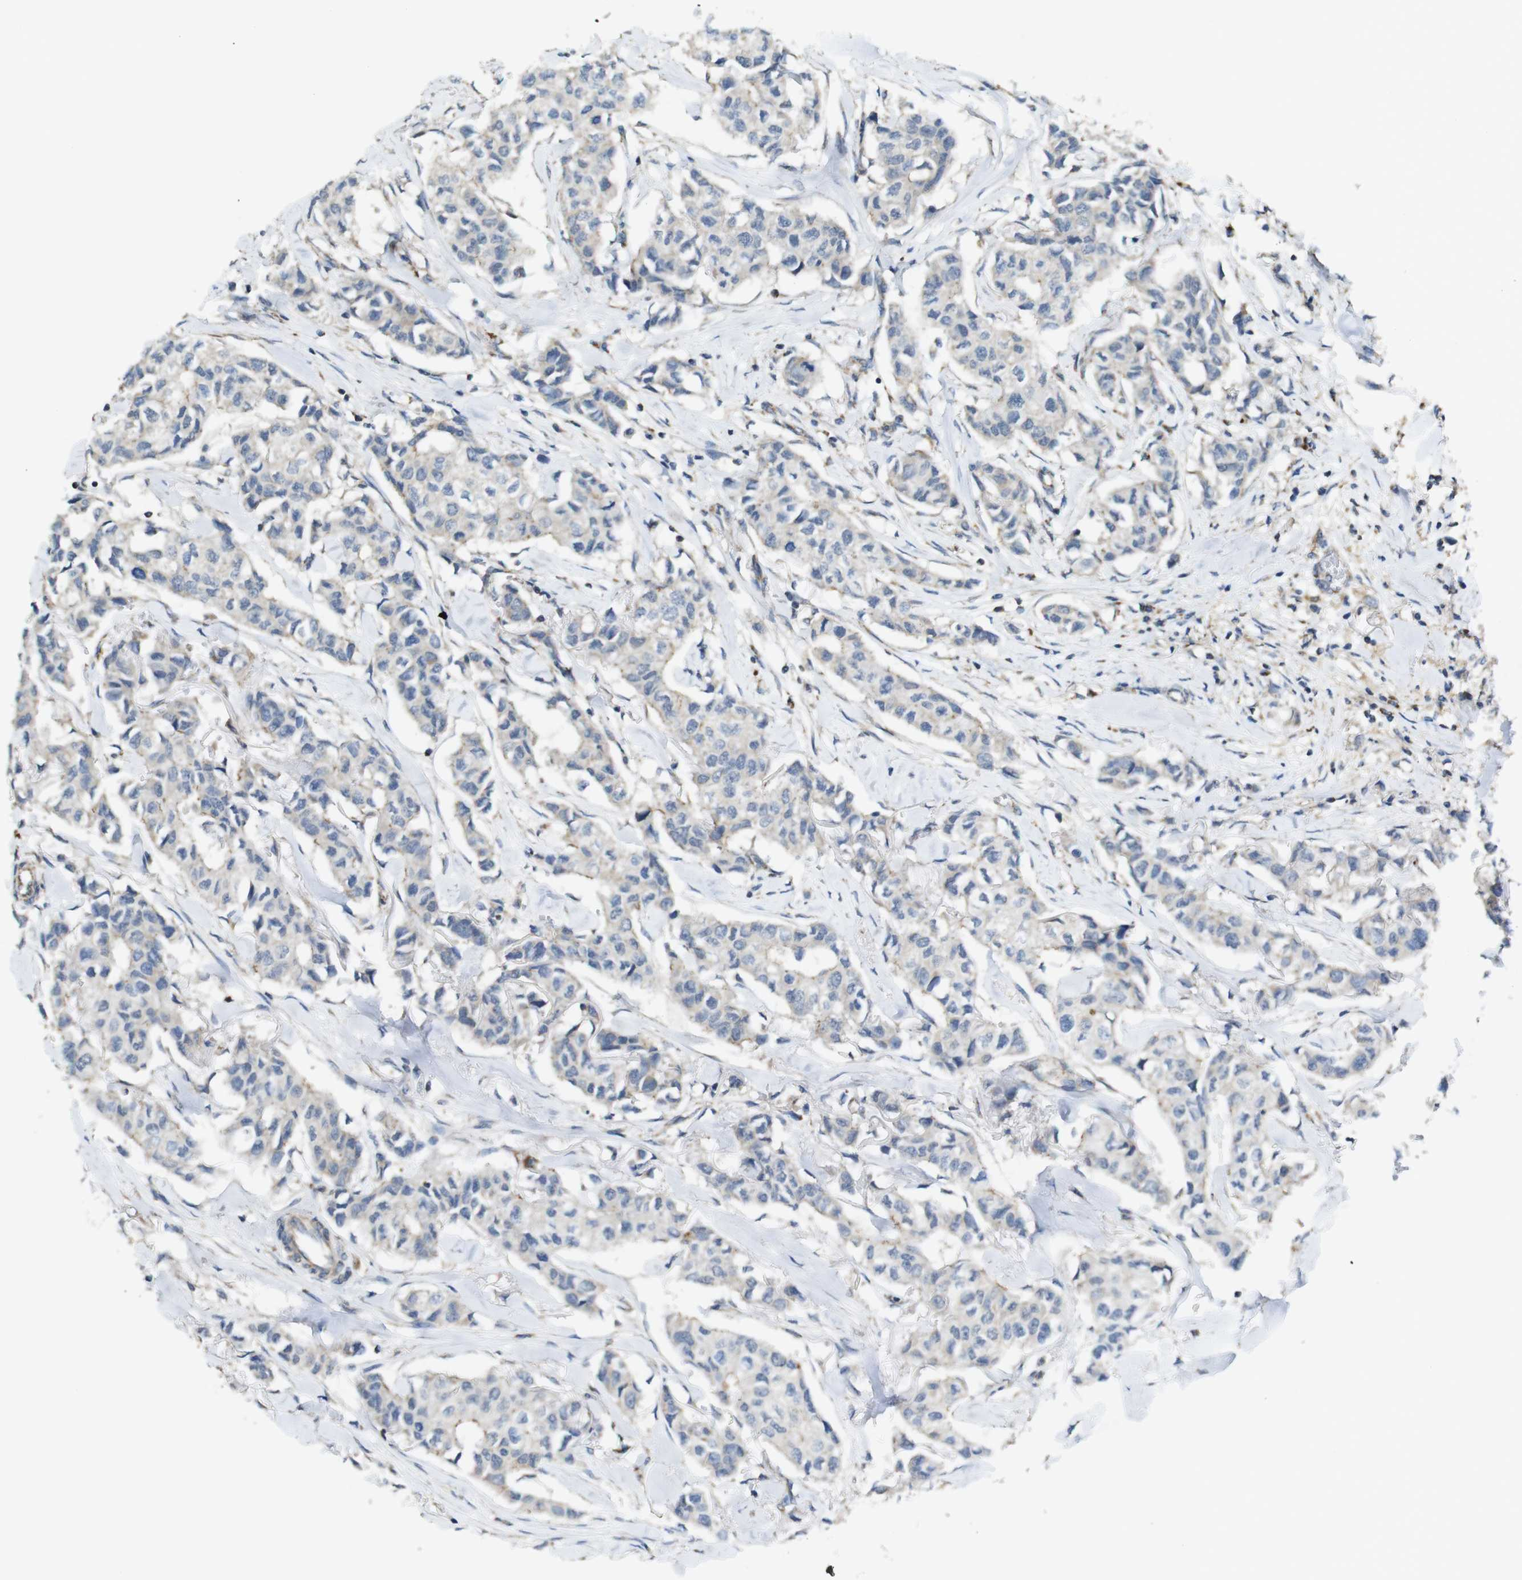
{"staining": {"intensity": "weak", "quantity": "25%-75%", "location": "cytoplasmic/membranous"}, "tissue": "breast cancer", "cell_type": "Tumor cells", "image_type": "cancer", "snomed": [{"axis": "morphology", "description": "Duct carcinoma"}, {"axis": "topography", "description": "Breast"}], "caption": "Protein expression analysis of human breast cancer (invasive ductal carcinoma) reveals weak cytoplasmic/membranous staining in about 25%-75% of tumor cells.", "gene": "CALHM2", "patient": {"sex": "female", "age": 80}}